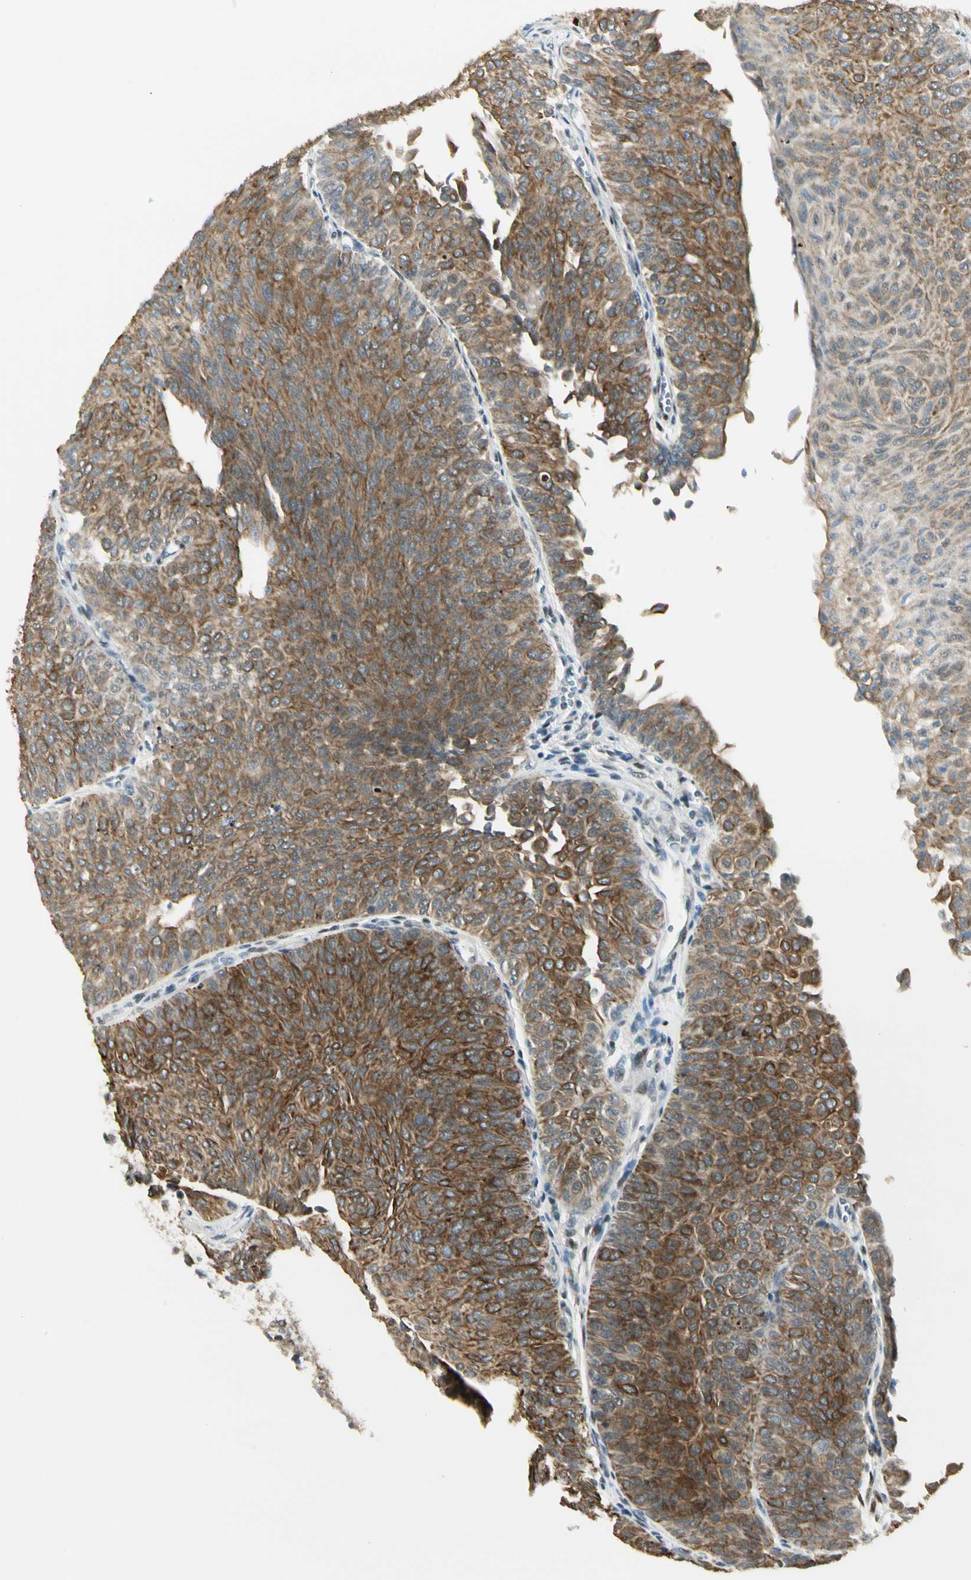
{"staining": {"intensity": "strong", "quantity": ">75%", "location": "cytoplasmic/membranous"}, "tissue": "urothelial cancer", "cell_type": "Tumor cells", "image_type": "cancer", "snomed": [{"axis": "morphology", "description": "Urothelial carcinoma, Low grade"}, {"axis": "topography", "description": "Urinary bladder"}], "caption": "Urothelial cancer stained with a protein marker displays strong staining in tumor cells.", "gene": "ATXN1", "patient": {"sex": "male", "age": 78}}